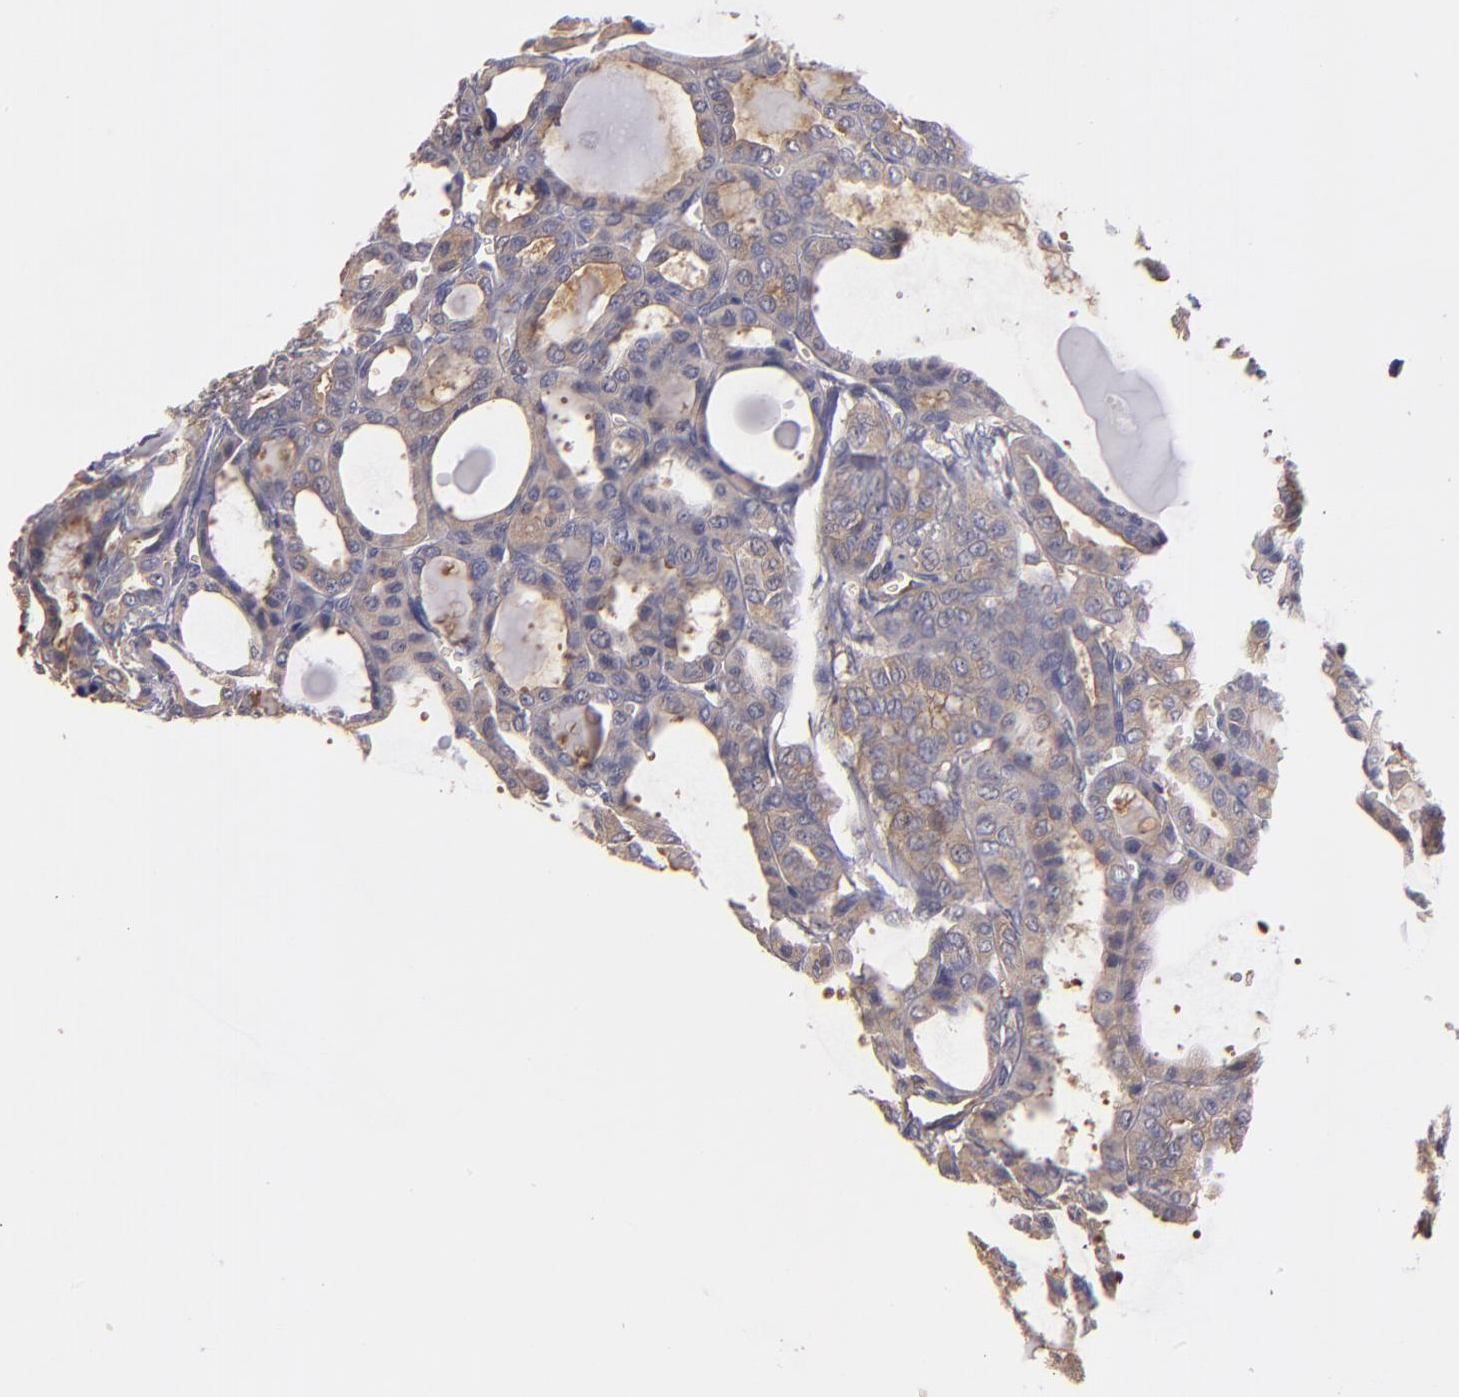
{"staining": {"intensity": "moderate", "quantity": "25%-75%", "location": "cytoplasmic/membranous"}, "tissue": "thyroid cancer", "cell_type": "Tumor cells", "image_type": "cancer", "snomed": [{"axis": "morphology", "description": "Carcinoma, NOS"}, {"axis": "topography", "description": "Thyroid gland"}], "caption": "Carcinoma (thyroid) stained with immunohistochemistry (IHC) shows moderate cytoplasmic/membranous staining in approximately 25%-75% of tumor cells. (DAB (3,3'-diaminobenzidine) = brown stain, brightfield microscopy at high magnification).", "gene": "CARS1", "patient": {"sex": "female", "age": 91}}